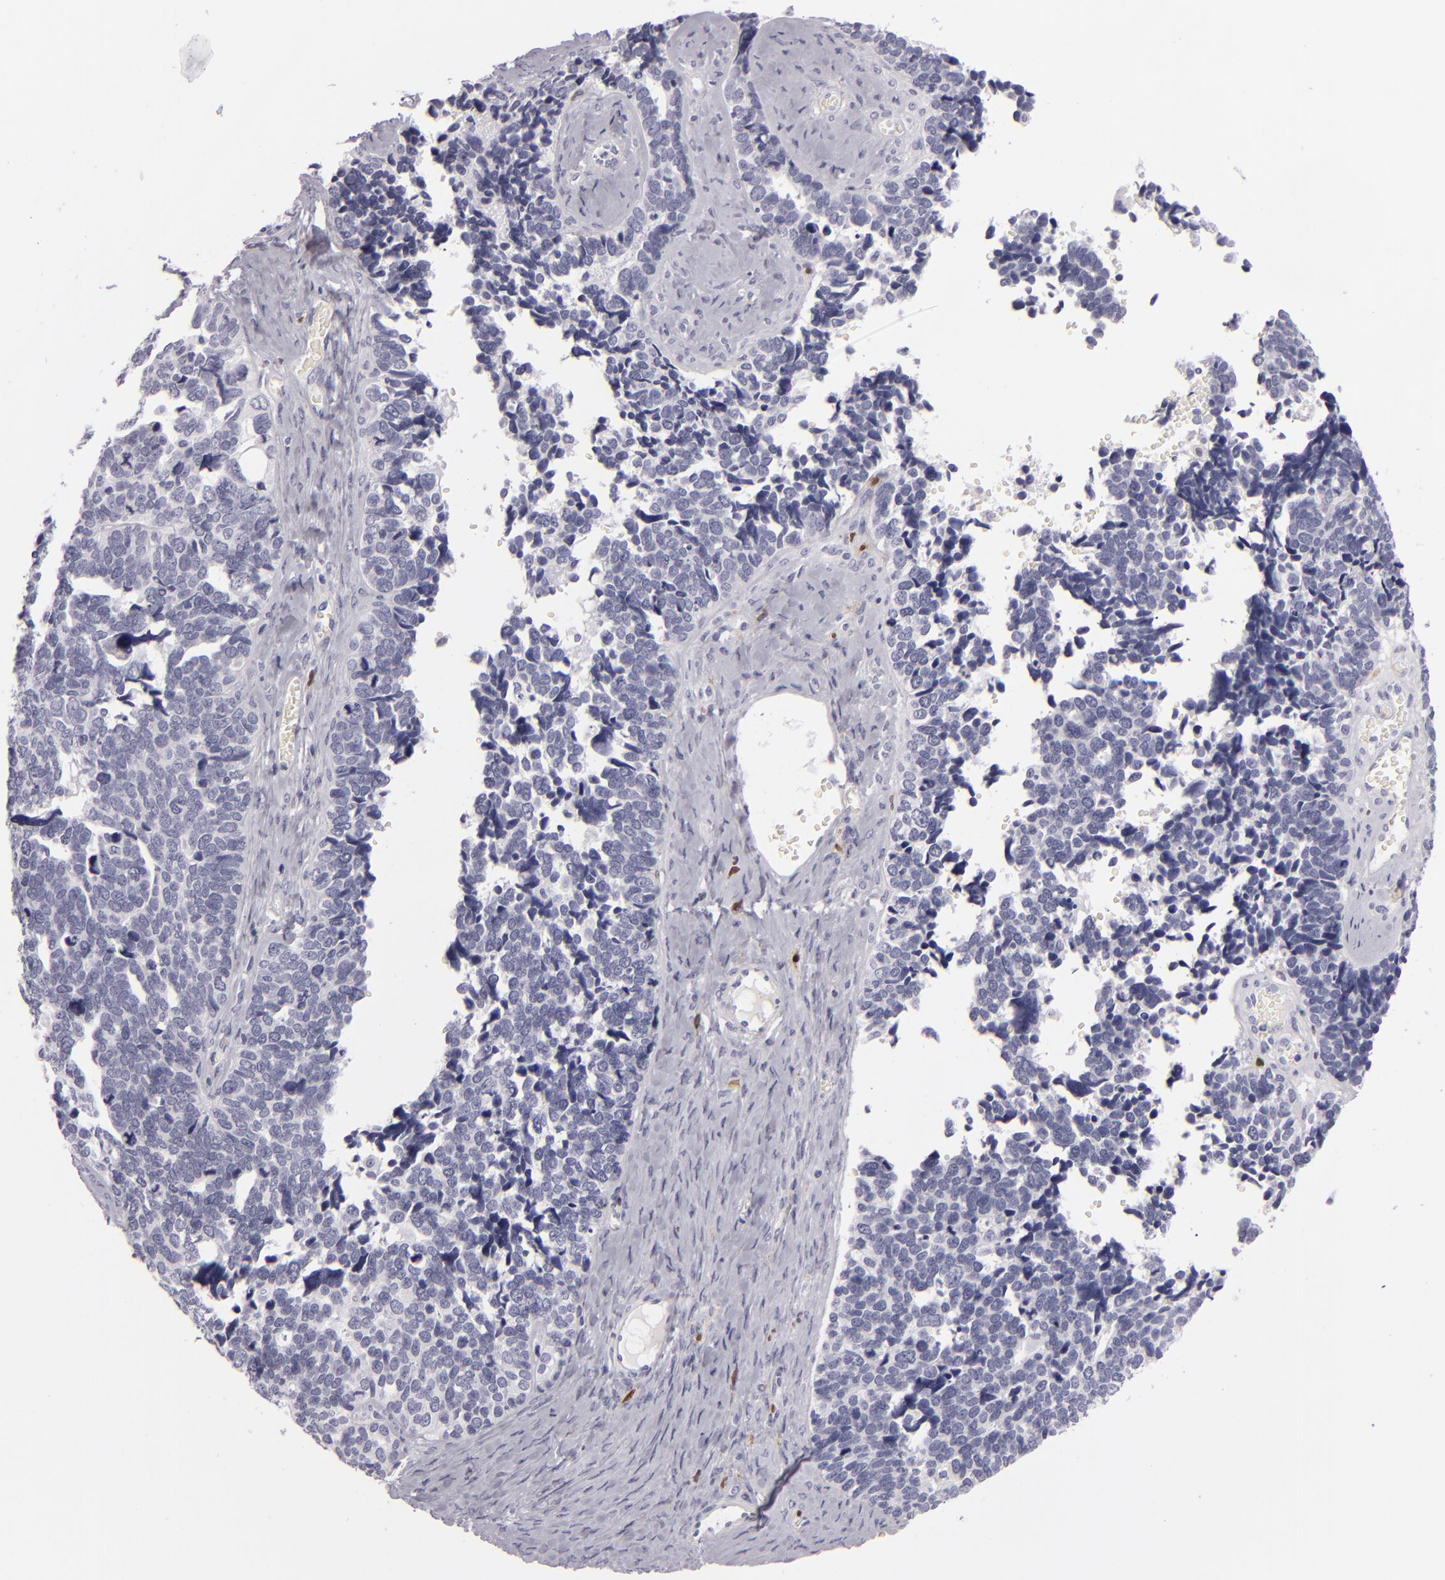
{"staining": {"intensity": "negative", "quantity": "none", "location": "none"}, "tissue": "ovarian cancer", "cell_type": "Tumor cells", "image_type": "cancer", "snomed": [{"axis": "morphology", "description": "Cystadenocarcinoma, serous, NOS"}, {"axis": "topography", "description": "Ovary"}], "caption": "Image shows no protein staining in tumor cells of ovarian serous cystadenocarcinoma tissue.", "gene": "F13A1", "patient": {"sex": "female", "age": 77}}